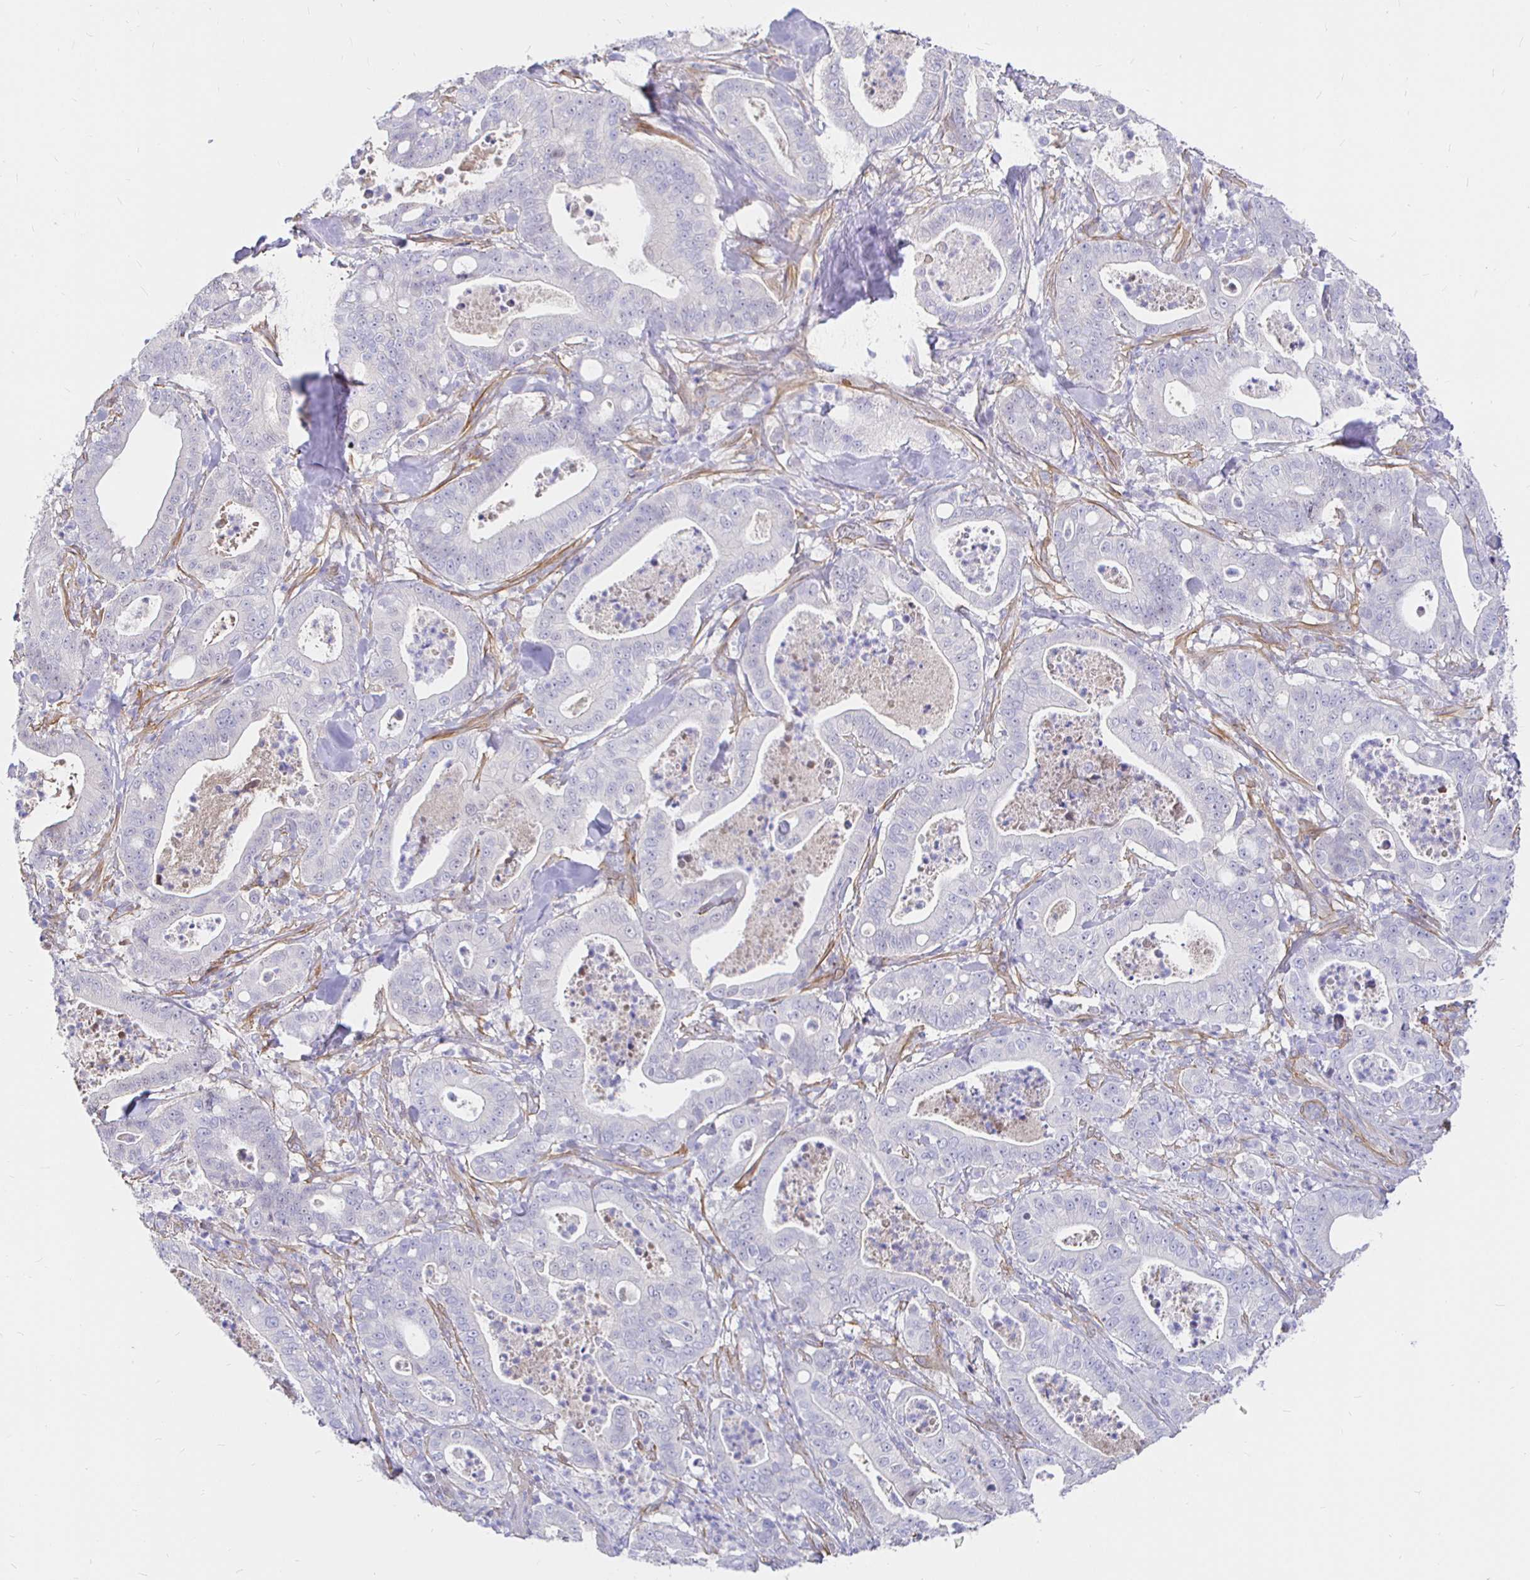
{"staining": {"intensity": "negative", "quantity": "none", "location": "none"}, "tissue": "pancreatic cancer", "cell_type": "Tumor cells", "image_type": "cancer", "snomed": [{"axis": "morphology", "description": "Adenocarcinoma, NOS"}, {"axis": "topography", "description": "Pancreas"}], "caption": "Adenocarcinoma (pancreatic) was stained to show a protein in brown. There is no significant positivity in tumor cells.", "gene": "PALM2AKAP2", "patient": {"sex": "male", "age": 71}}